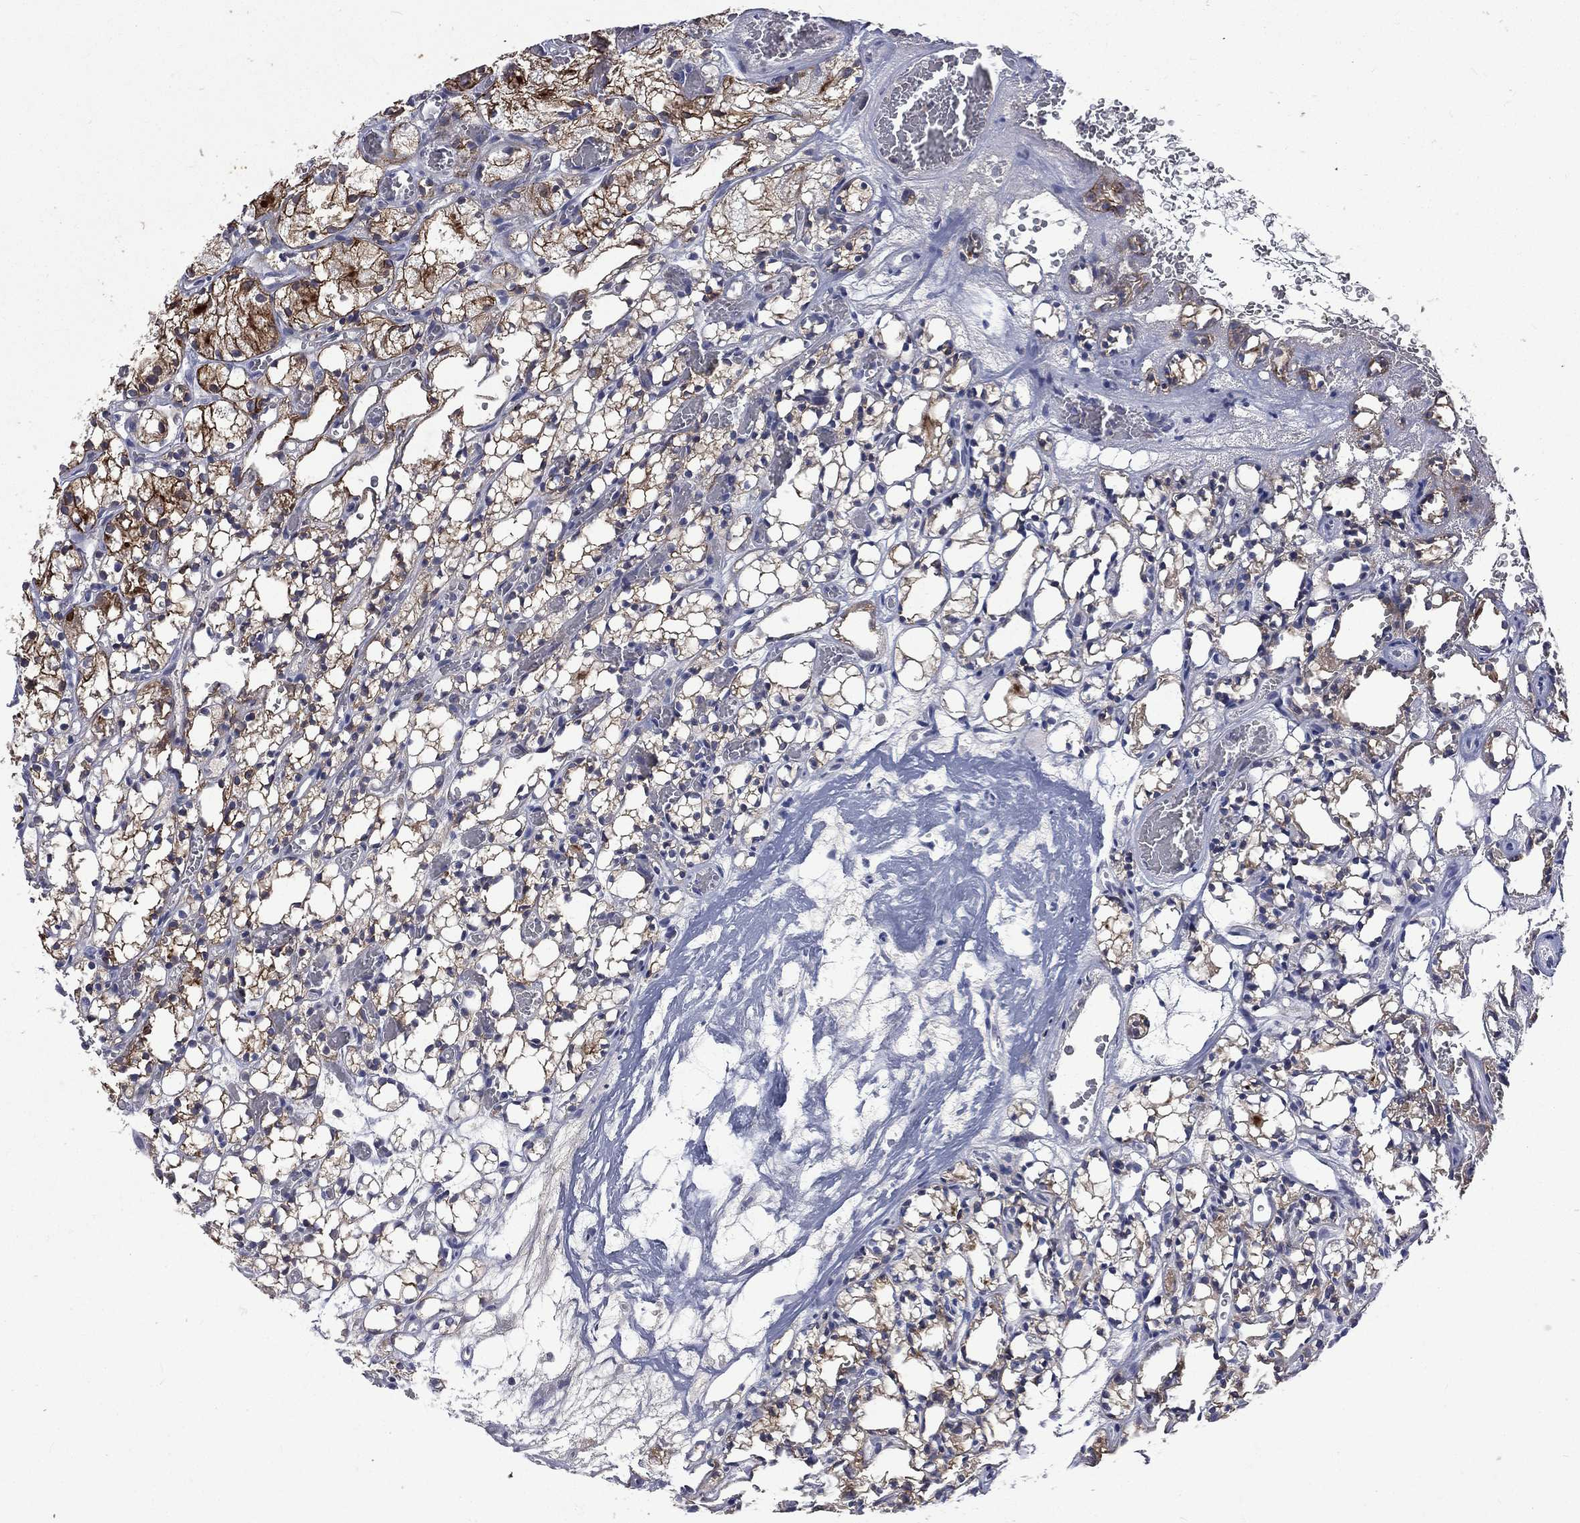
{"staining": {"intensity": "strong", "quantity": "<25%", "location": "cytoplasmic/membranous"}, "tissue": "renal cancer", "cell_type": "Tumor cells", "image_type": "cancer", "snomed": [{"axis": "morphology", "description": "Adenocarcinoma, NOS"}, {"axis": "topography", "description": "Kidney"}], "caption": "The immunohistochemical stain shows strong cytoplasmic/membranous staining in tumor cells of renal cancer tissue.", "gene": "CA12", "patient": {"sex": "female", "age": 69}}